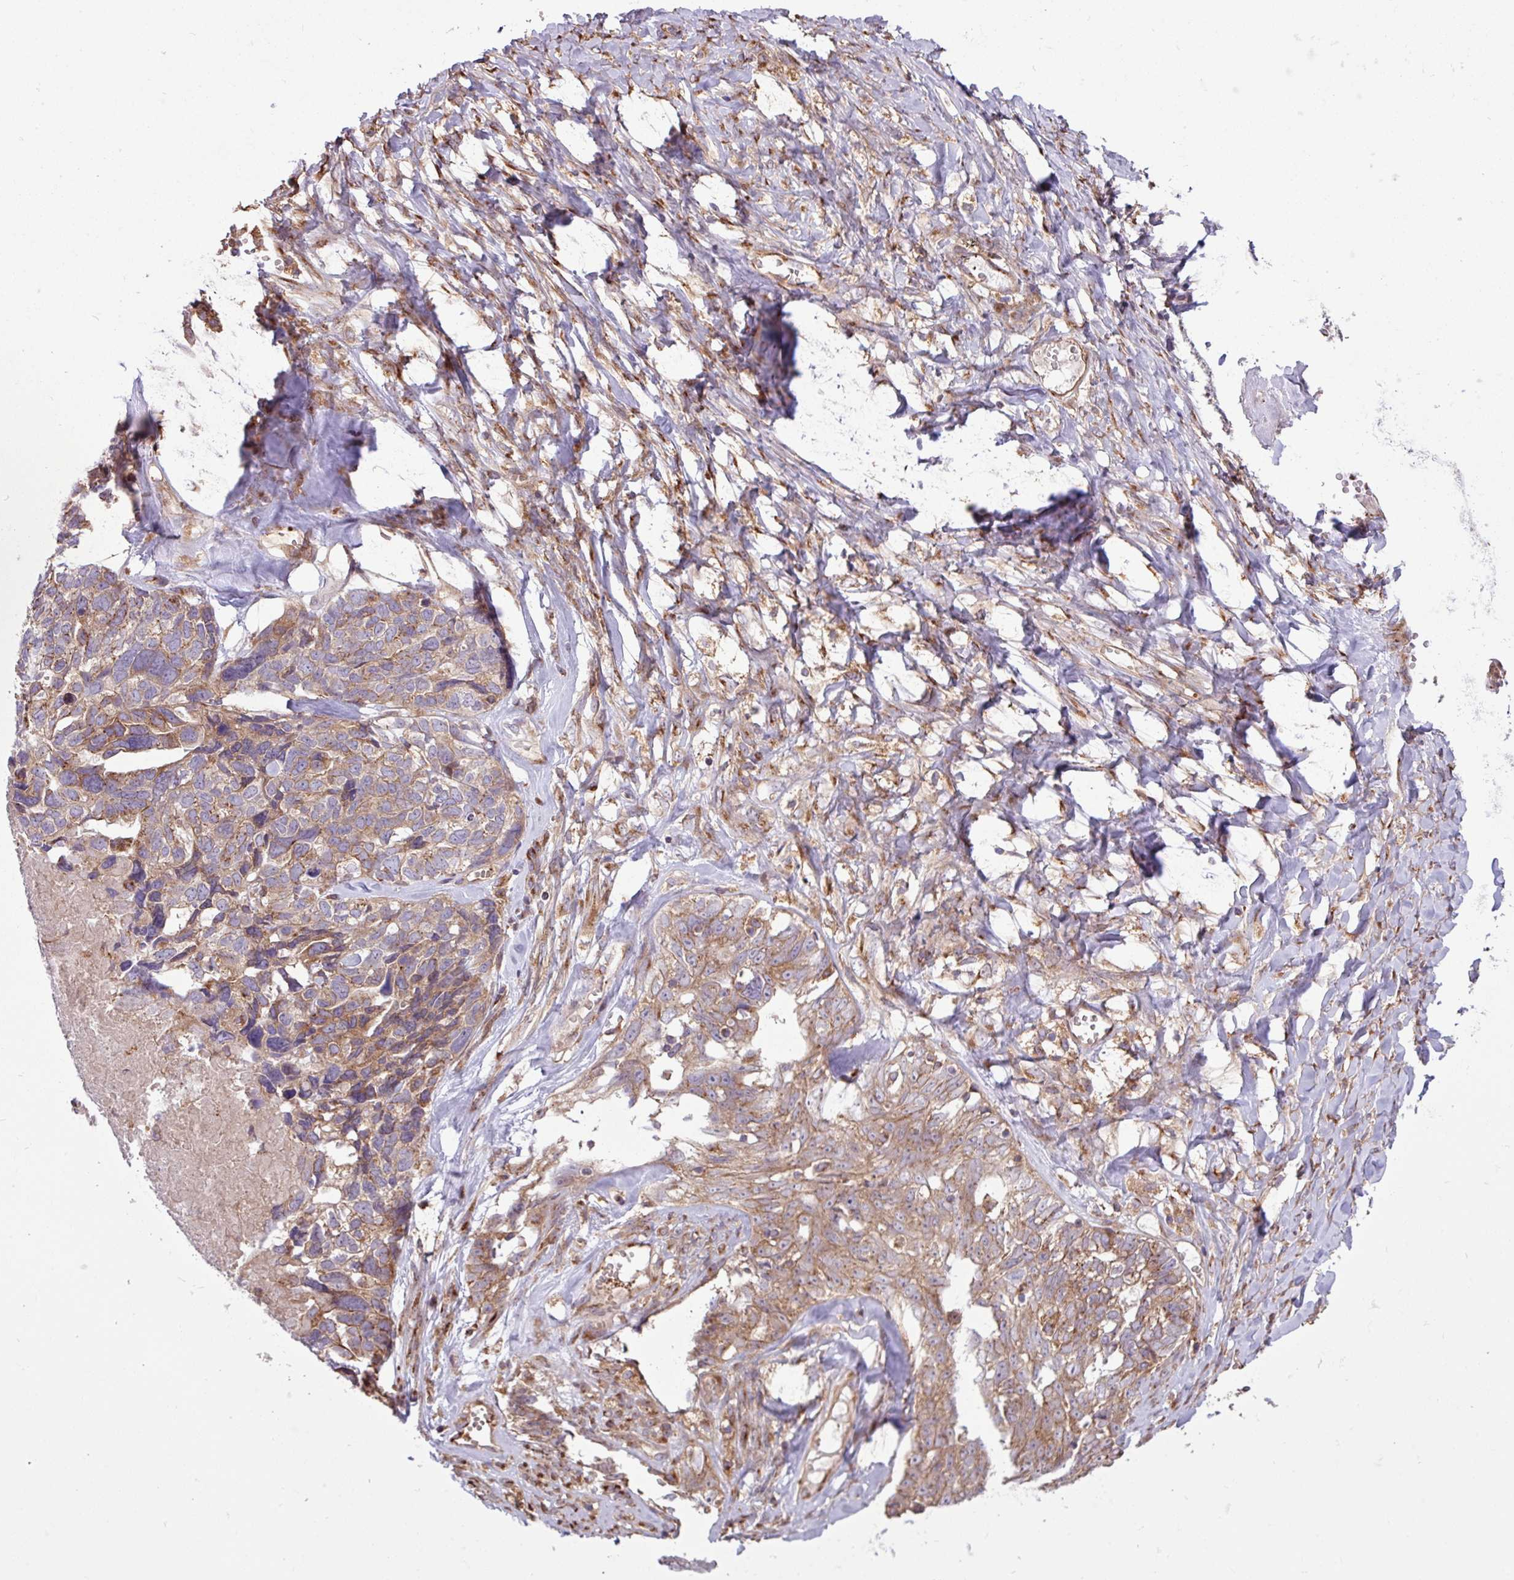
{"staining": {"intensity": "moderate", "quantity": ">75%", "location": "cytoplasmic/membranous"}, "tissue": "ovarian cancer", "cell_type": "Tumor cells", "image_type": "cancer", "snomed": [{"axis": "morphology", "description": "Cystadenocarcinoma, serous, NOS"}, {"axis": "topography", "description": "Ovary"}], "caption": "Tumor cells exhibit moderate cytoplasmic/membranous positivity in approximately >75% of cells in serous cystadenocarcinoma (ovarian).", "gene": "RAB19", "patient": {"sex": "female", "age": 79}}